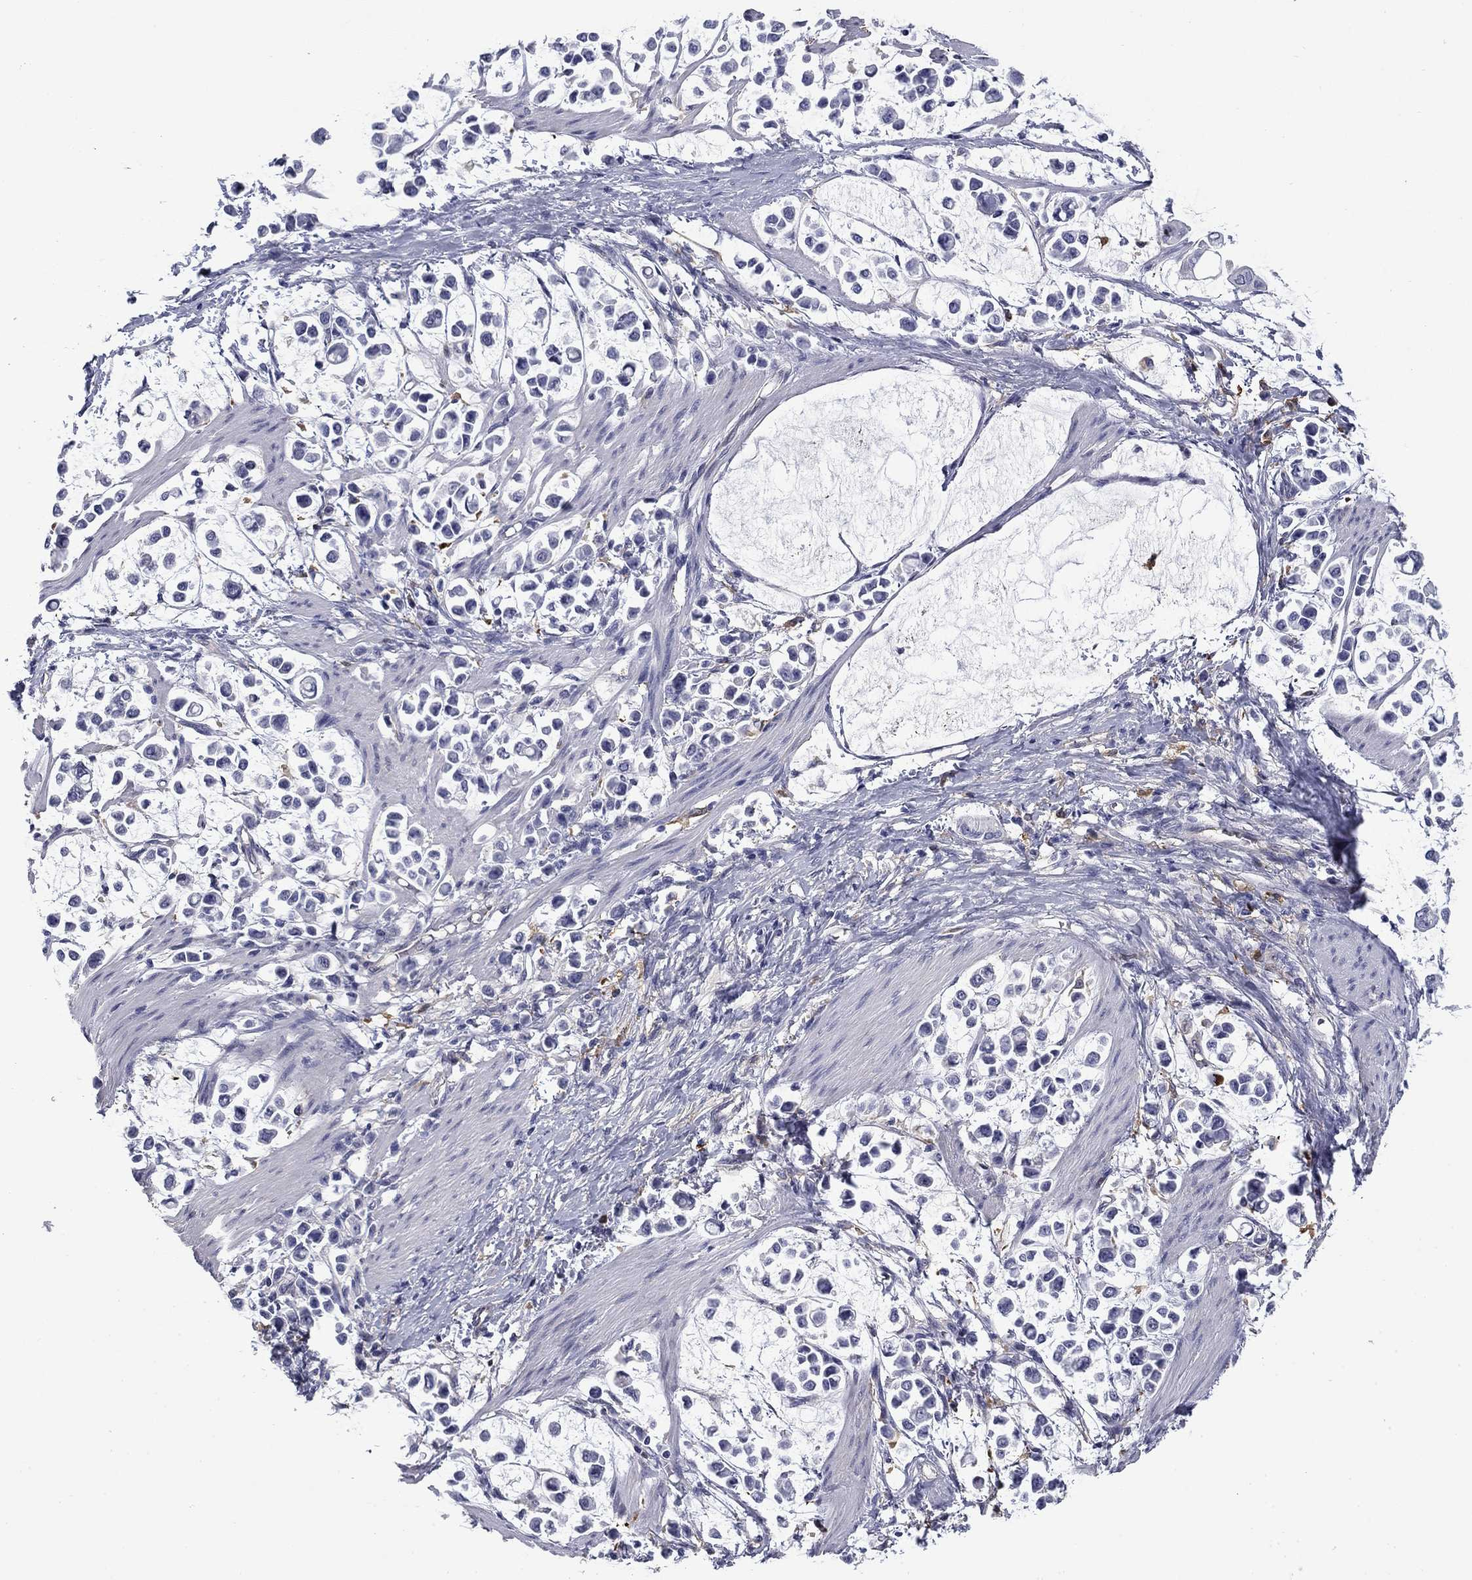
{"staining": {"intensity": "negative", "quantity": "none", "location": "none"}, "tissue": "stomach cancer", "cell_type": "Tumor cells", "image_type": "cancer", "snomed": [{"axis": "morphology", "description": "Adenocarcinoma, NOS"}, {"axis": "topography", "description": "Stomach"}], "caption": "Immunohistochemistry photomicrograph of neoplastic tissue: human adenocarcinoma (stomach) stained with DAB (3,3'-diaminobenzidine) exhibits no significant protein positivity in tumor cells.", "gene": "BCL2L14", "patient": {"sex": "male", "age": 82}}